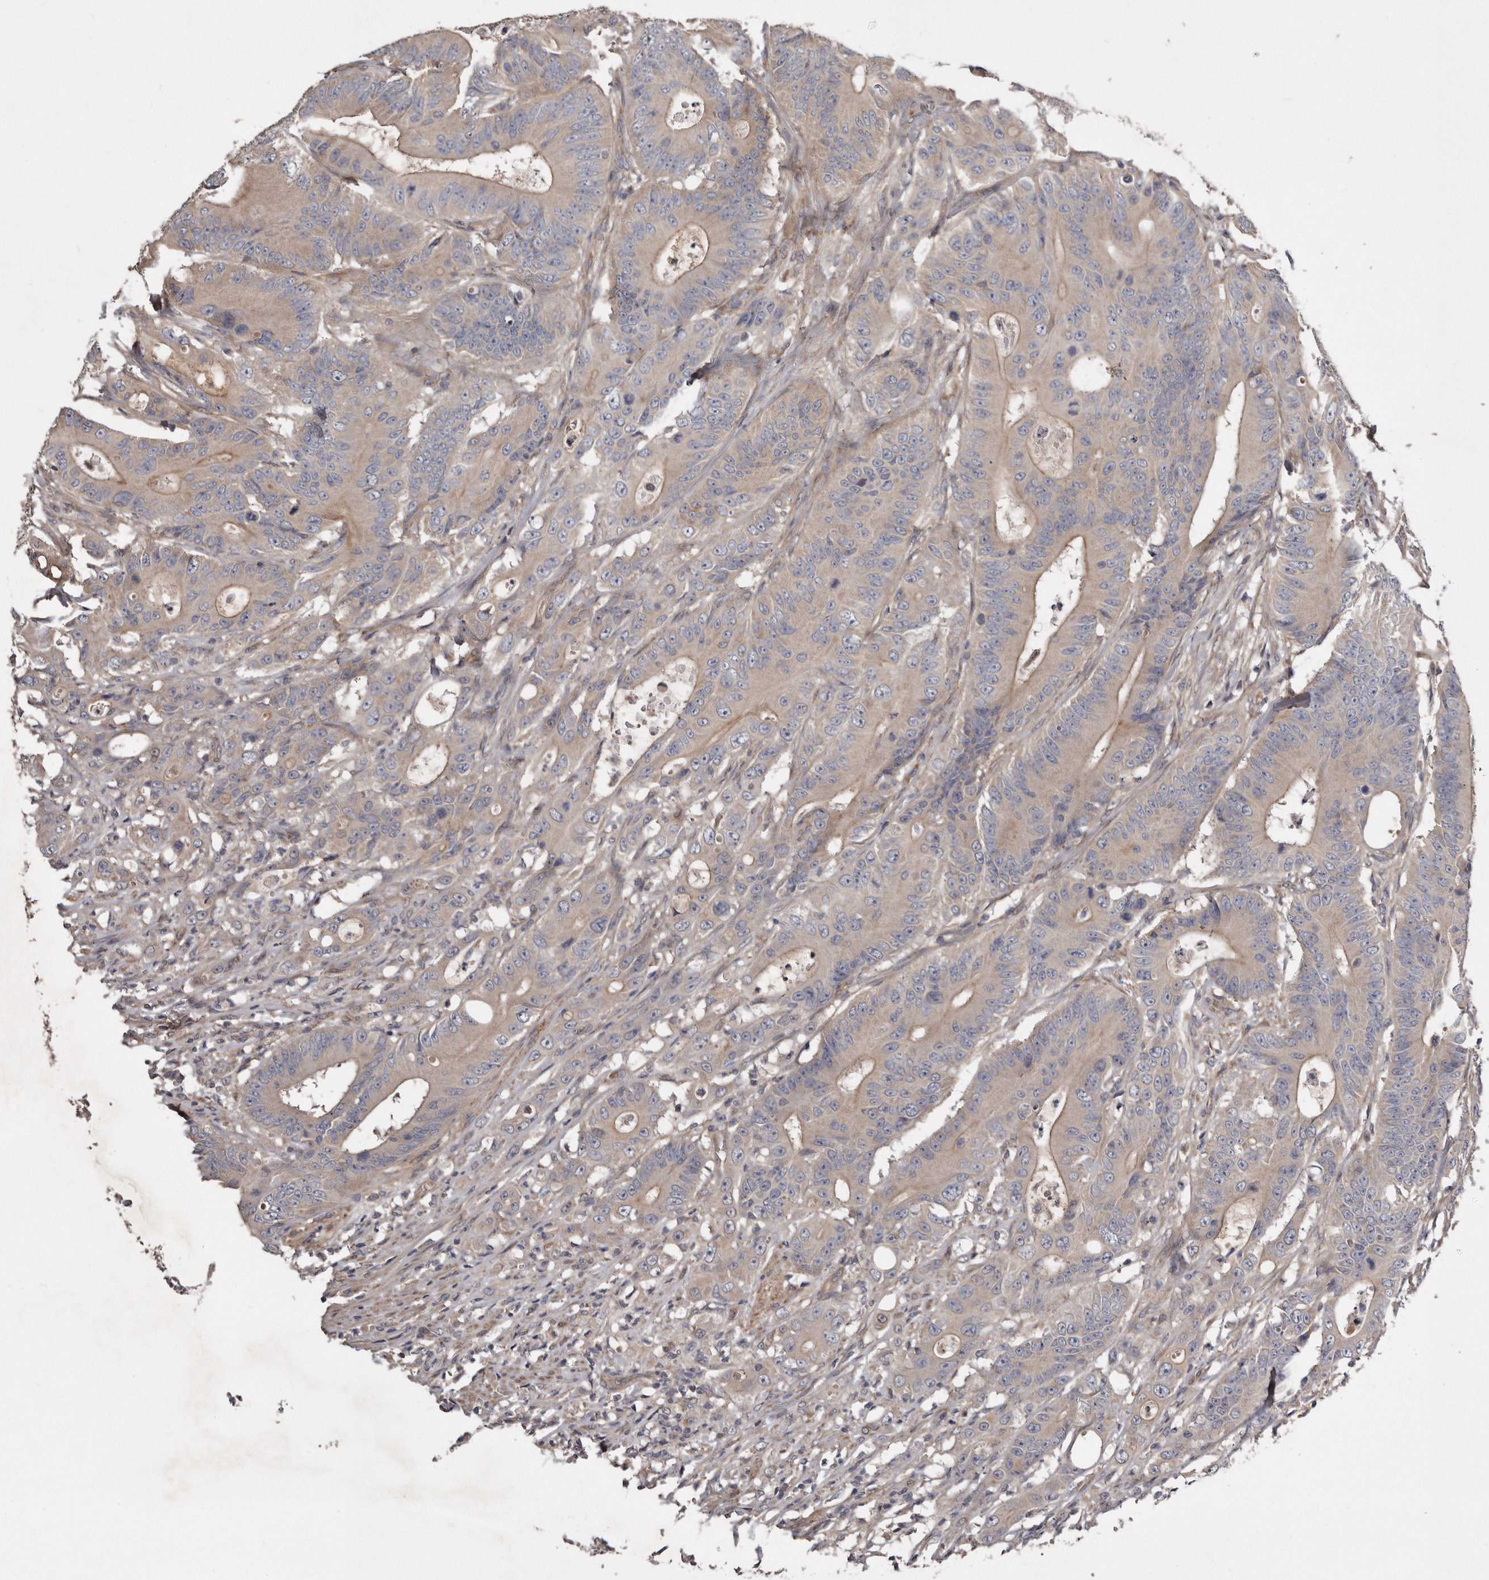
{"staining": {"intensity": "weak", "quantity": ">75%", "location": "cytoplasmic/membranous"}, "tissue": "colorectal cancer", "cell_type": "Tumor cells", "image_type": "cancer", "snomed": [{"axis": "morphology", "description": "Adenocarcinoma, NOS"}, {"axis": "topography", "description": "Colon"}], "caption": "The immunohistochemical stain highlights weak cytoplasmic/membranous expression in tumor cells of colorectal cancer (adenocarcinoma) tissue.", "gene": "ARMCX1", "patient": {"sex": "male", "age": 83}}